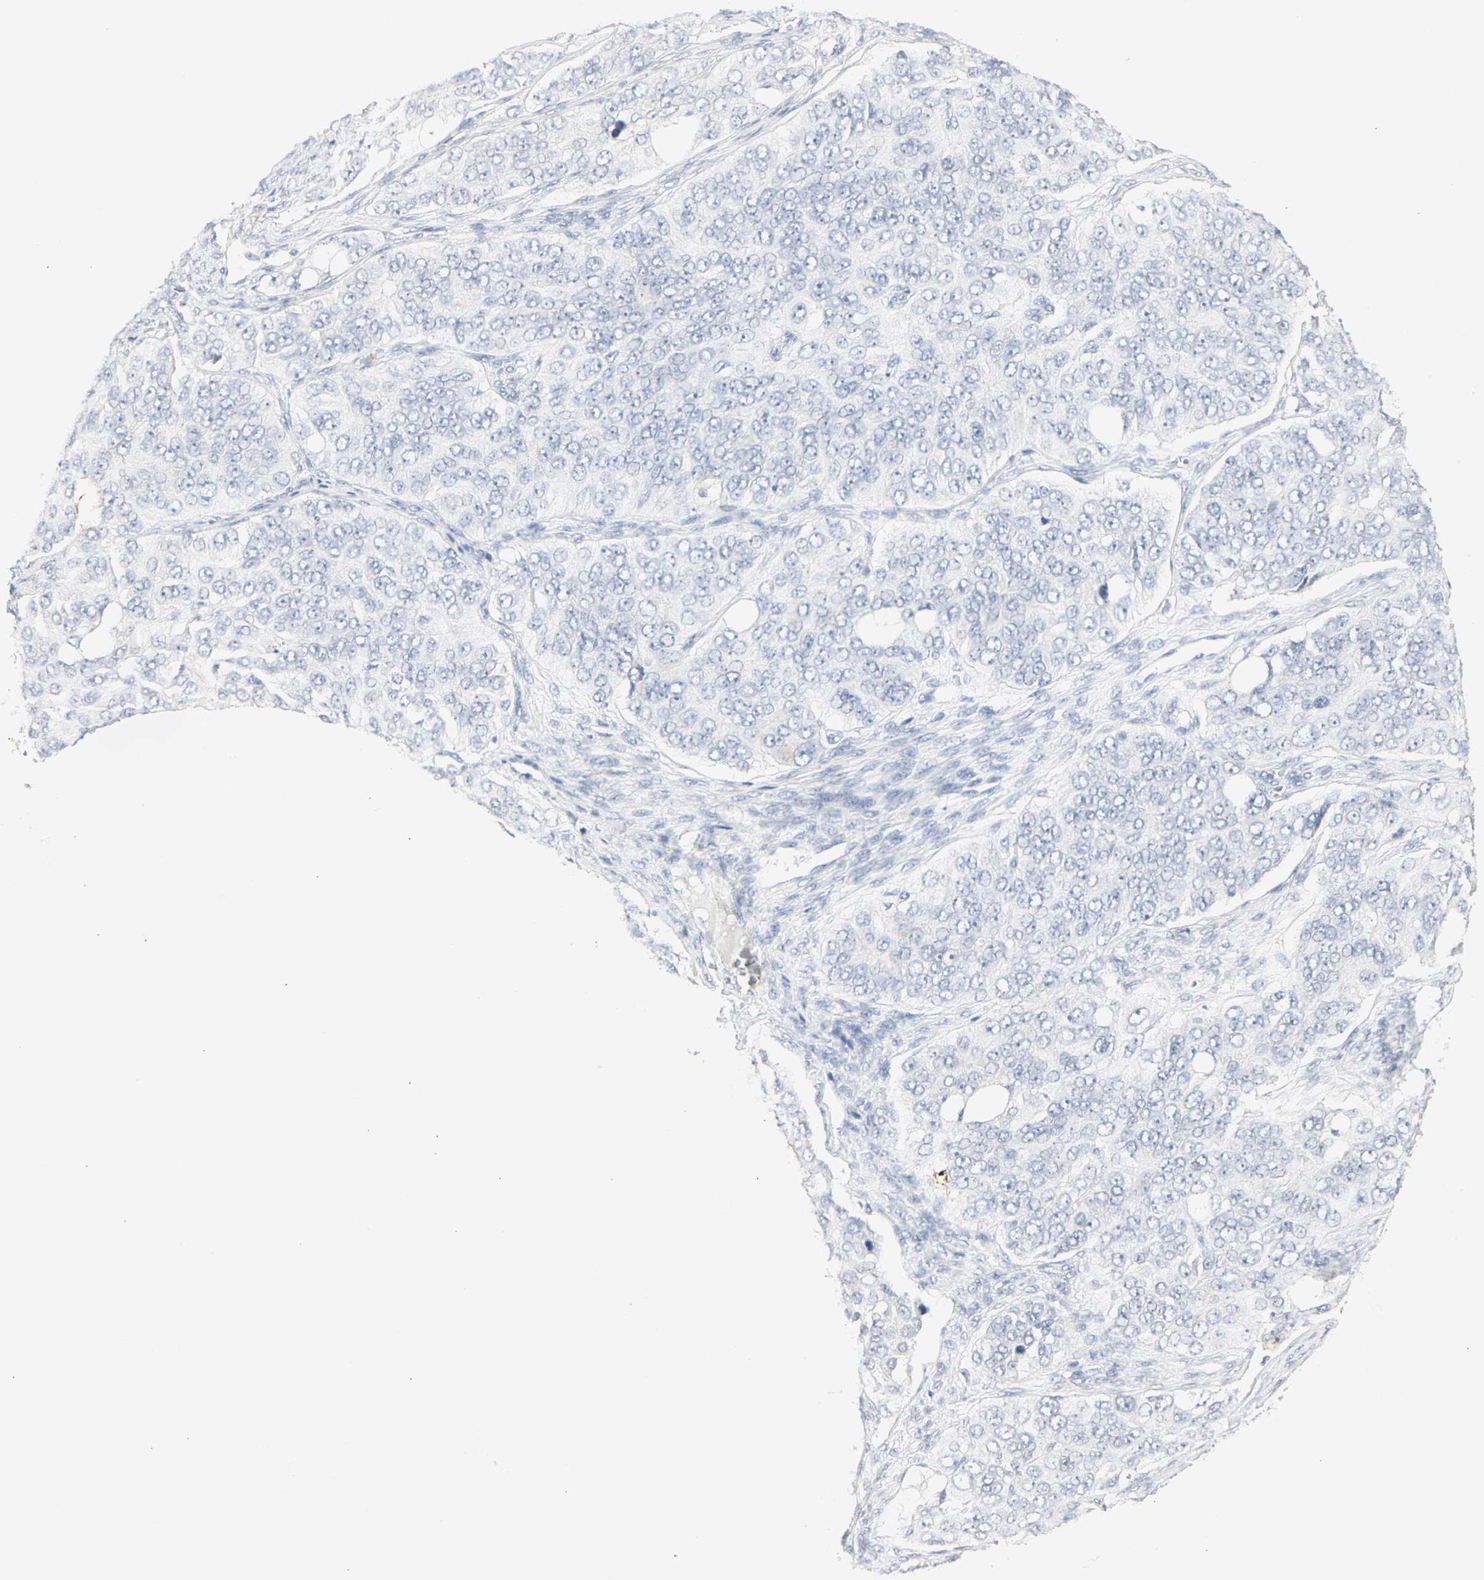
{"staining": {"intensity": "negative", "quantity": "none", "location": "none"}, "tissue": "ovarian cancer", "cell_type": "Tumor cells", "image_type": "cancer", "snomed": [{"axis": "morphology", "description": "Carcinoma, endometroid"}, {"axis": "topography", "description": "Ovary"}], "caption": "Immunohistochemistry micrograph of human ovarian endometroid carcinoma stained for a protein (brown), which displays no expression in tumor cells.", "gene": "MPO", "patient": {"sex": "female", "age": 51}}